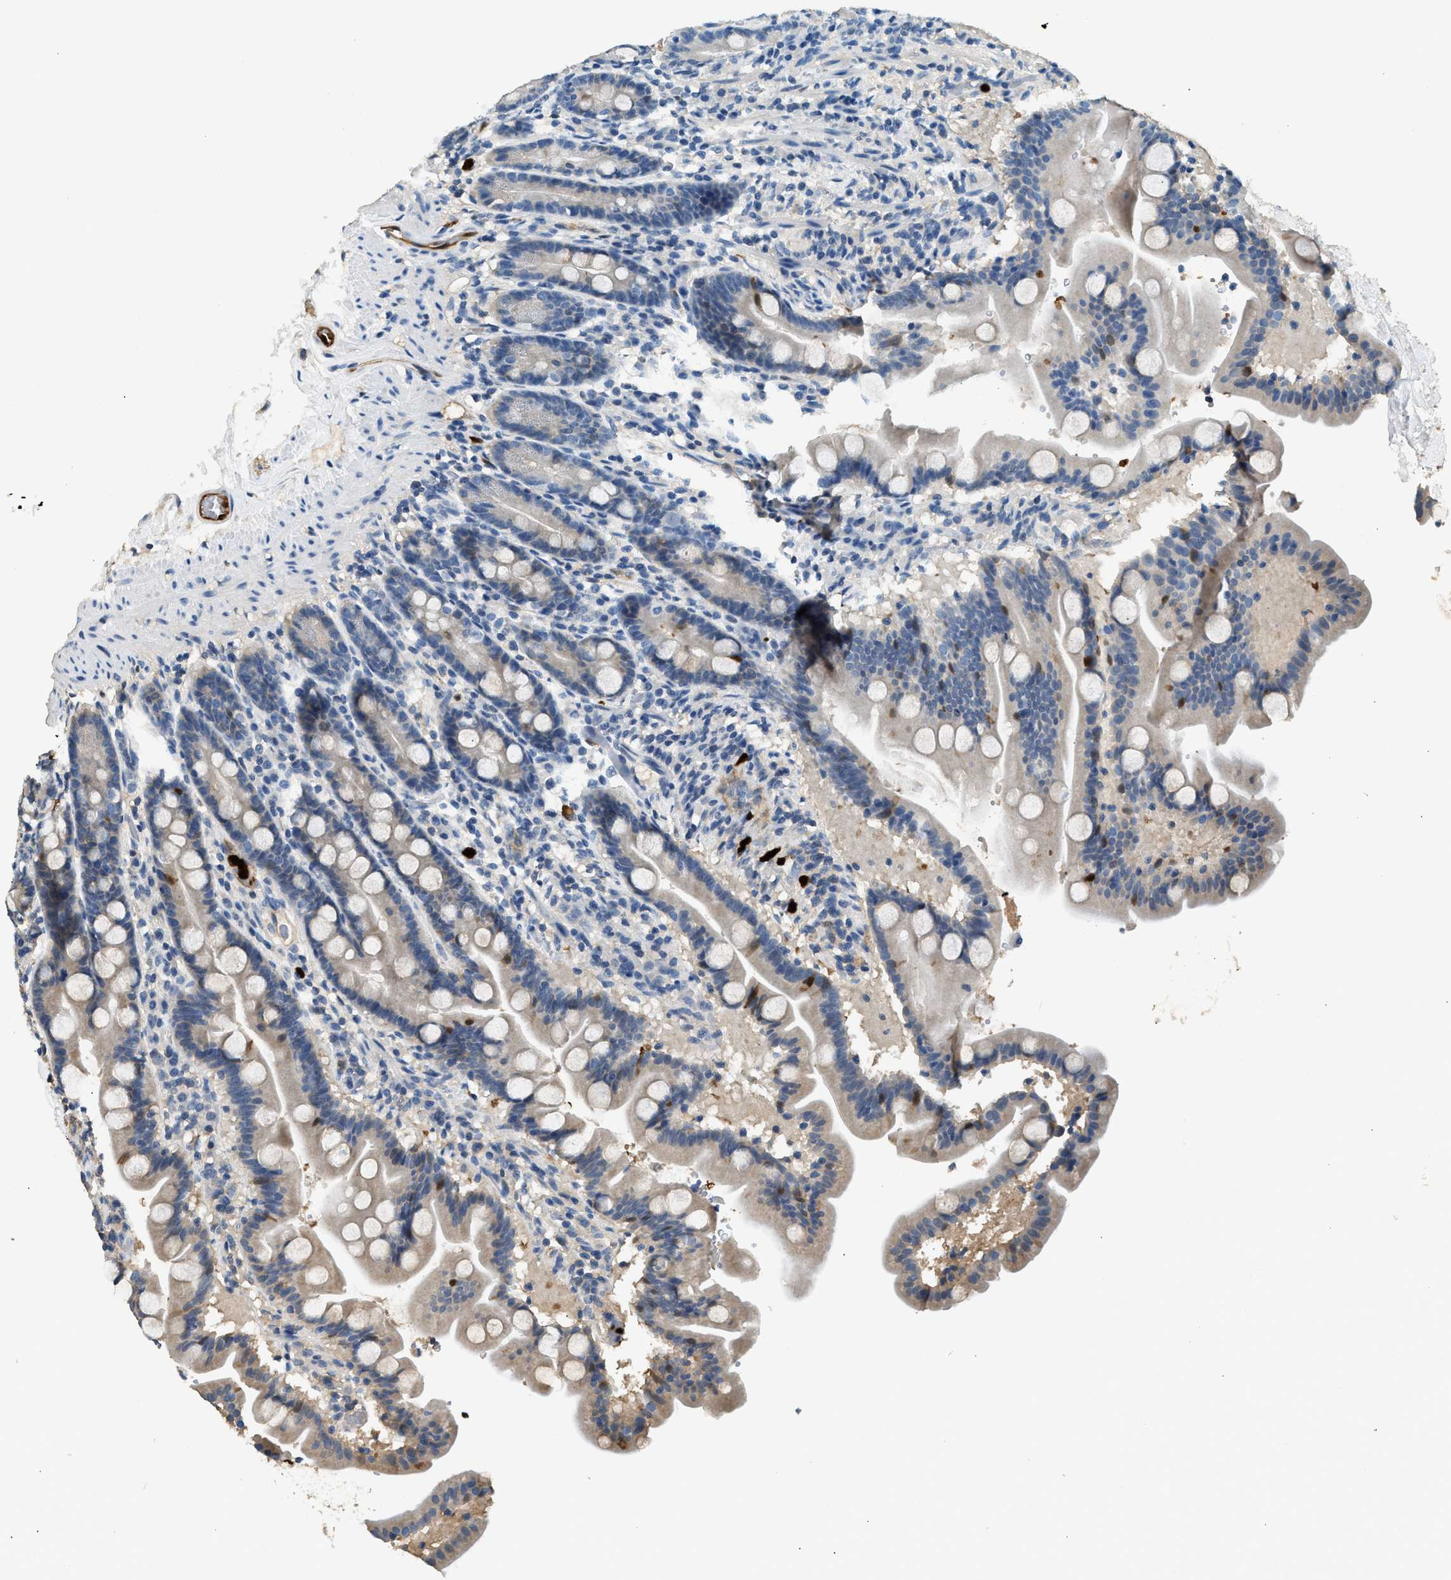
{"staining": {"intensity": "weak", "quantity": "25%-75%", "location": "cytoplasmic/membranous"}, "tissue": "duodenum", "cell_type": "Glandular cells", "image_type": "normal", "snomed": [{"axis": "morphology", "description": "Normal tissue, NOS"}, {"axis": "topography", "description": "Duodenum"}], "caption": "Duodenum stained with immunohistochemistry shows weak cytoplasmic/membranous positivity in approximately 25%-75% of glandular cells.", "gene": "ANXA3", "patient": {"sex": "male", "age": 54}}